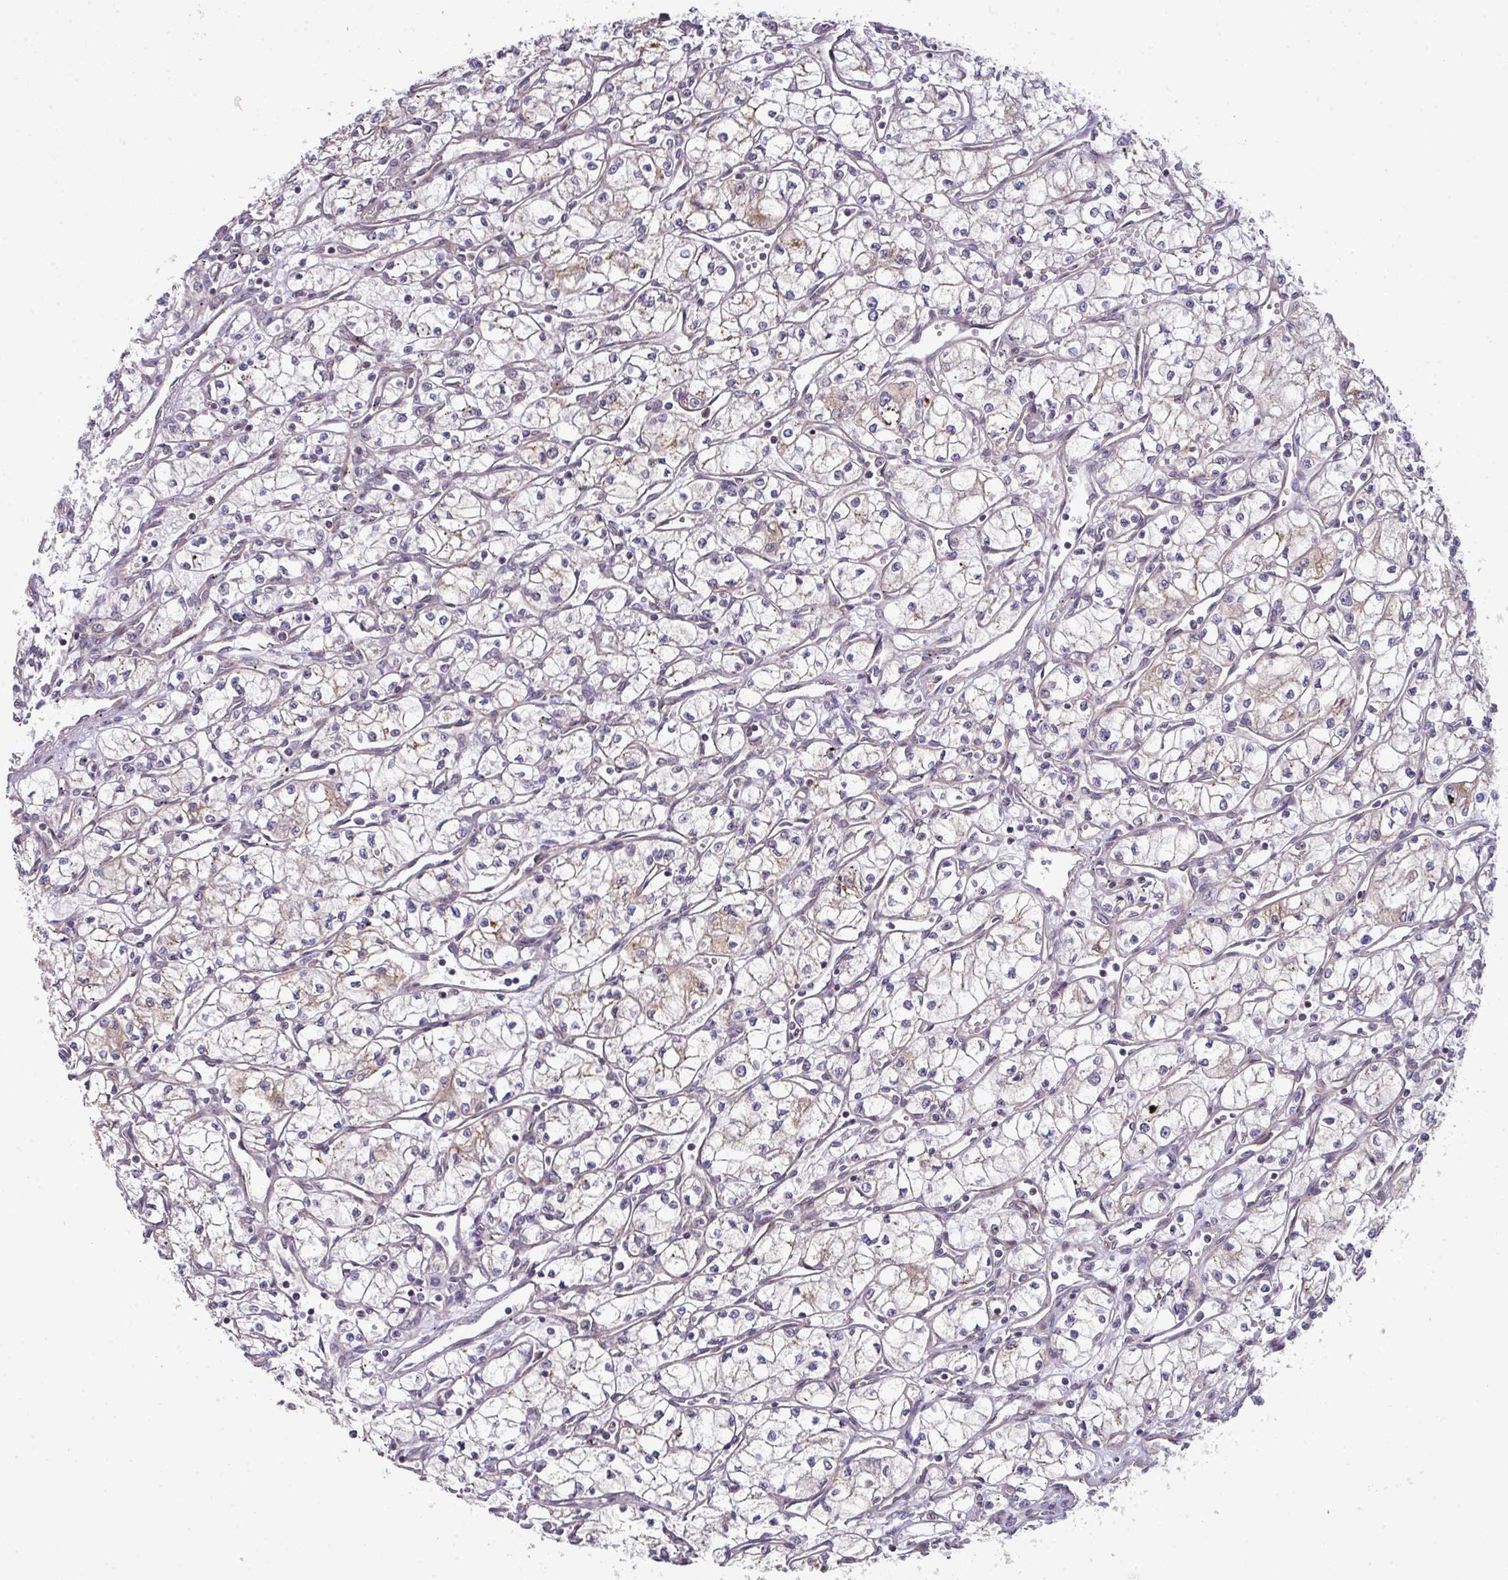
{"staining": {"intensity": "weak", "quantity": "25%-75%", "location": "cytoplasmic/membranous"}, "tissue": "renal cancer", "cell_type": "Tumor cells", "image_type": "cancer", "snomed": [{"axis": "morphology", "description": "Adenocarcinoma, NOS"}, {"axis": "topography", "description": "Kidney"}], "caption": "This is a histology image of IHC staining of renal cancer (adenocarcinoma), which shows weak staining in the cytoplasmic/membranous of tumor cells.", "gene": "TIMMDC1", "patient": {"sex": "male", "age": 59}}